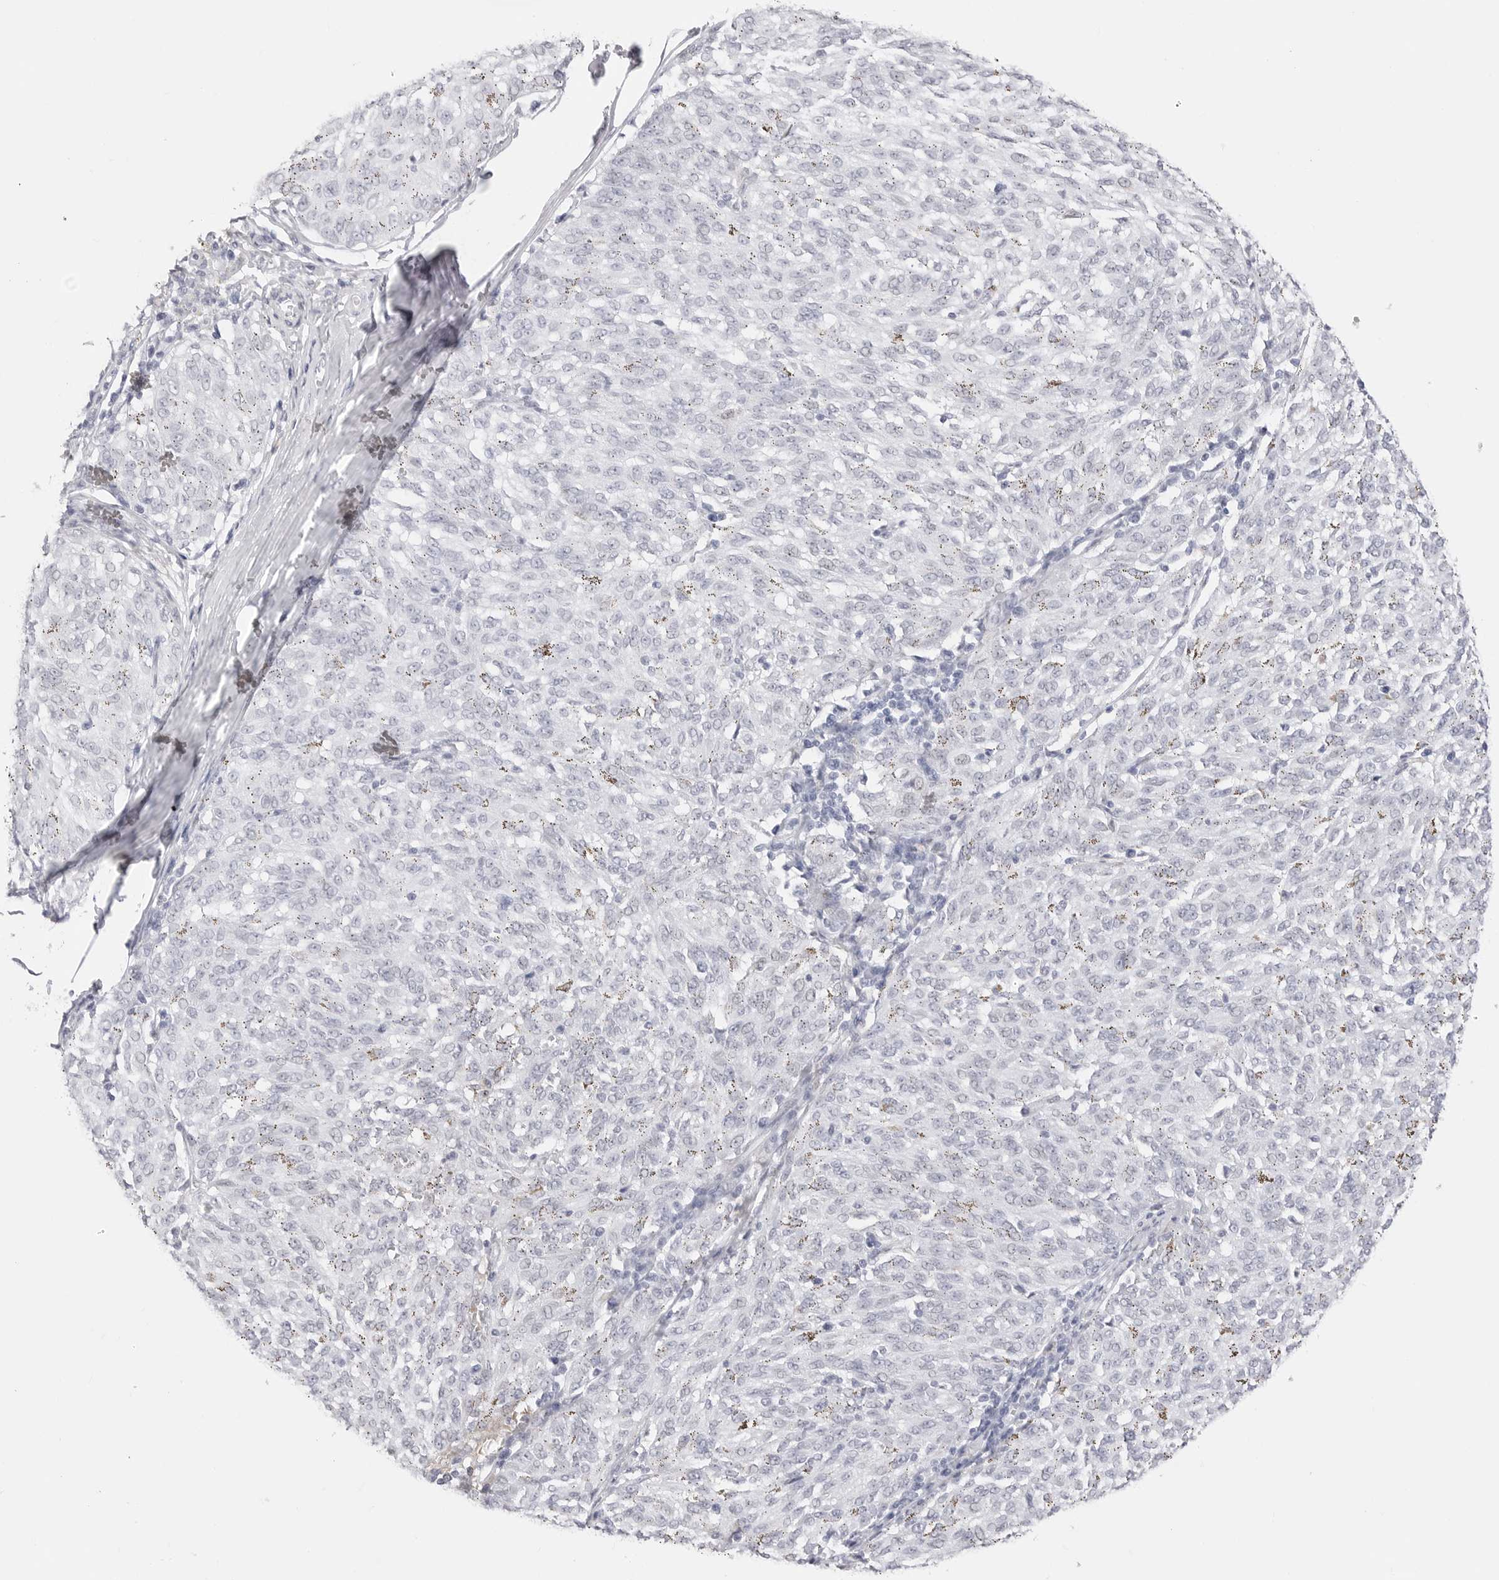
{"staining": {"intensity": "negative", "quantity": "none", "location": "none"}, "tissue": "melanoma", "cell_type": "Tumor cells", "image_type": "cancer", "snomed": [{"axis": "morphology", "description": "Malignant melanoma, NOS"}, {"axis": "topography", "description": "Skin"}], "caption": "The IHC photomicrograph has no significant positivity in tumor cells of melanoma tissue.", "gene": "TSSK1B", "patient": {"sex": "female", "age": 72}}